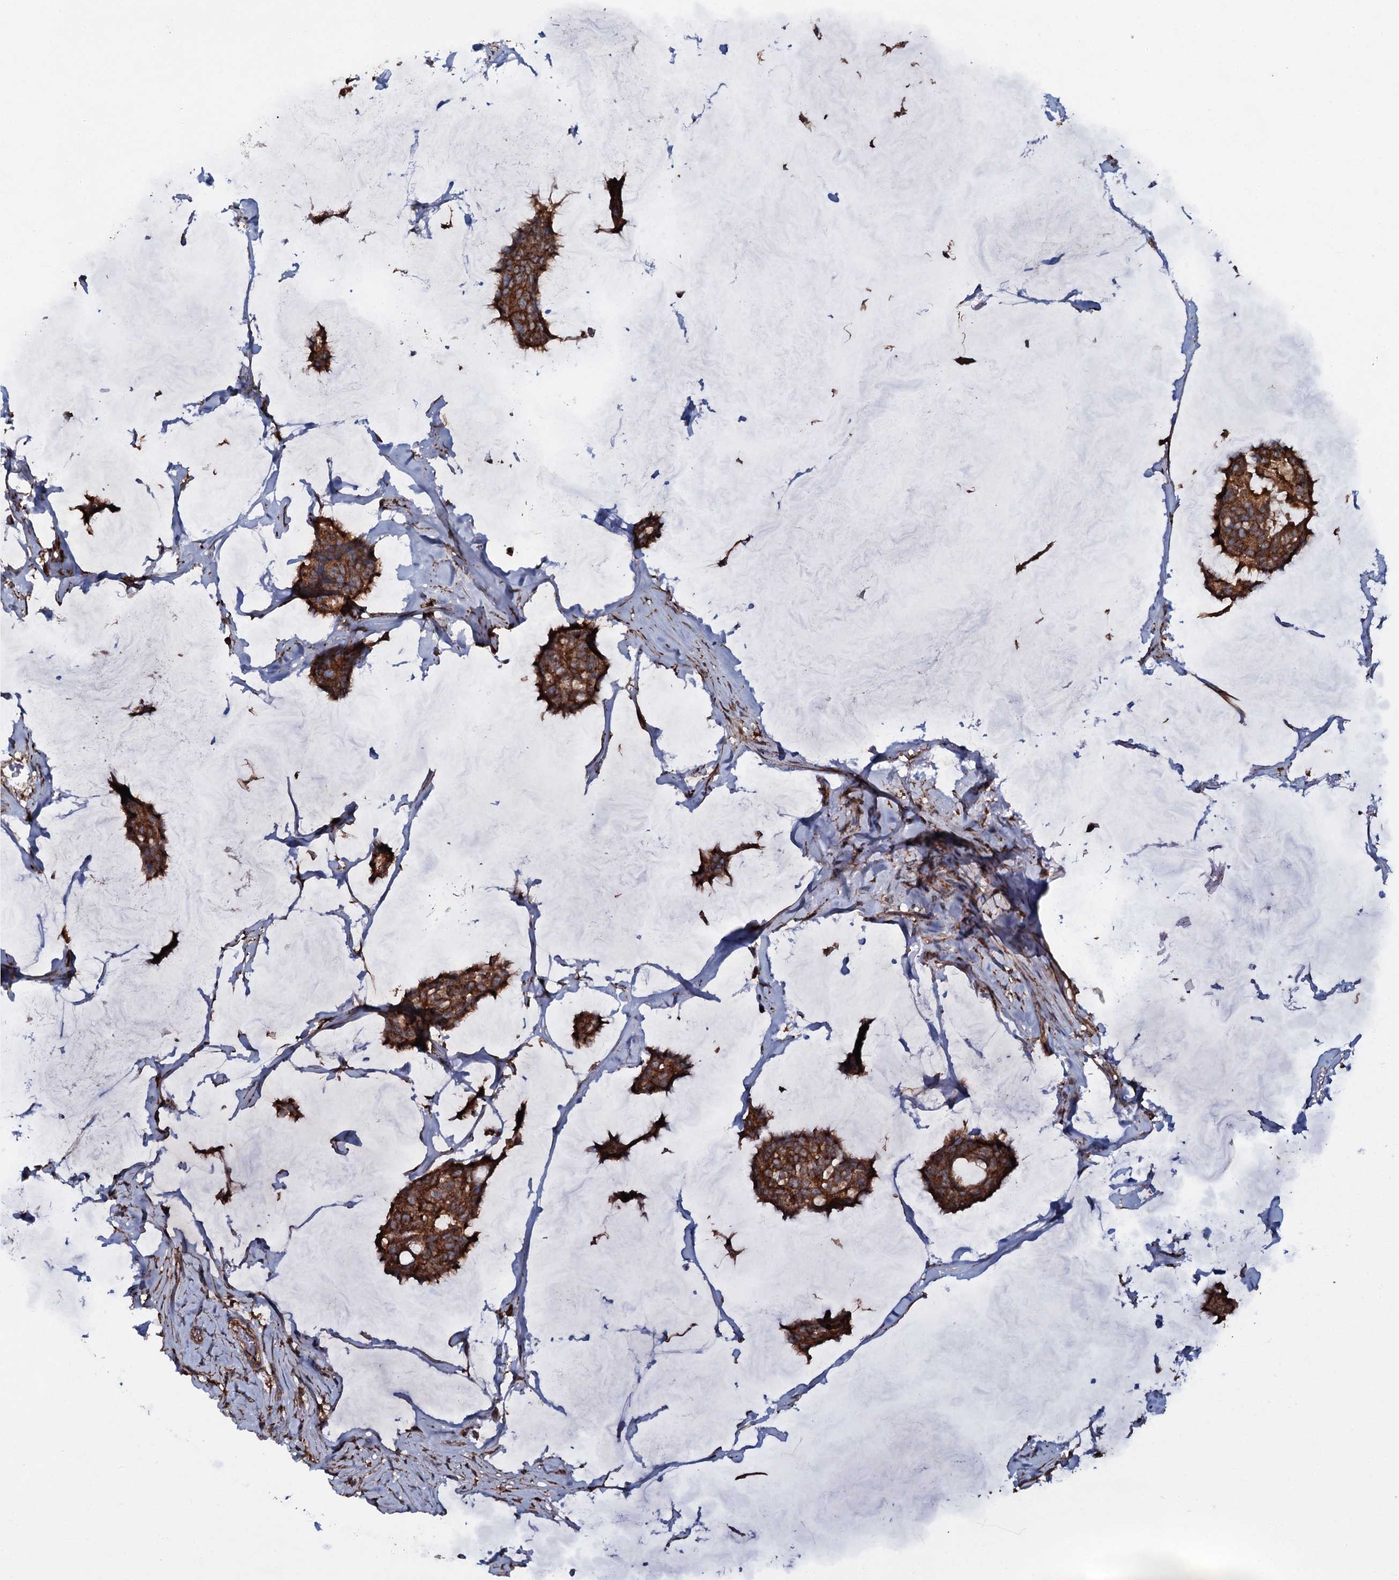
{"staining": {"intensity": "strong", "quantity": ">75%", "location": "cytoplasmic/membranous"}, "tissue": "breast cancer", "cell_type": "Tumor cells", "image_type": "cancer", "snomed": [{"axis": "morphology", "description": "Duct carcinoma"}, {"axis": "topography", "description": "Breast"}], "caption": "Immunohistochemistry (IHC) of breast cancer (invasive ductal carcinoma) demonstrates high levels of strong cytoplasmic/membranous staining in approximately >75% of tumor cells.", "gene": "VWA8", "patient": {"sex": "female", "age": 93}}